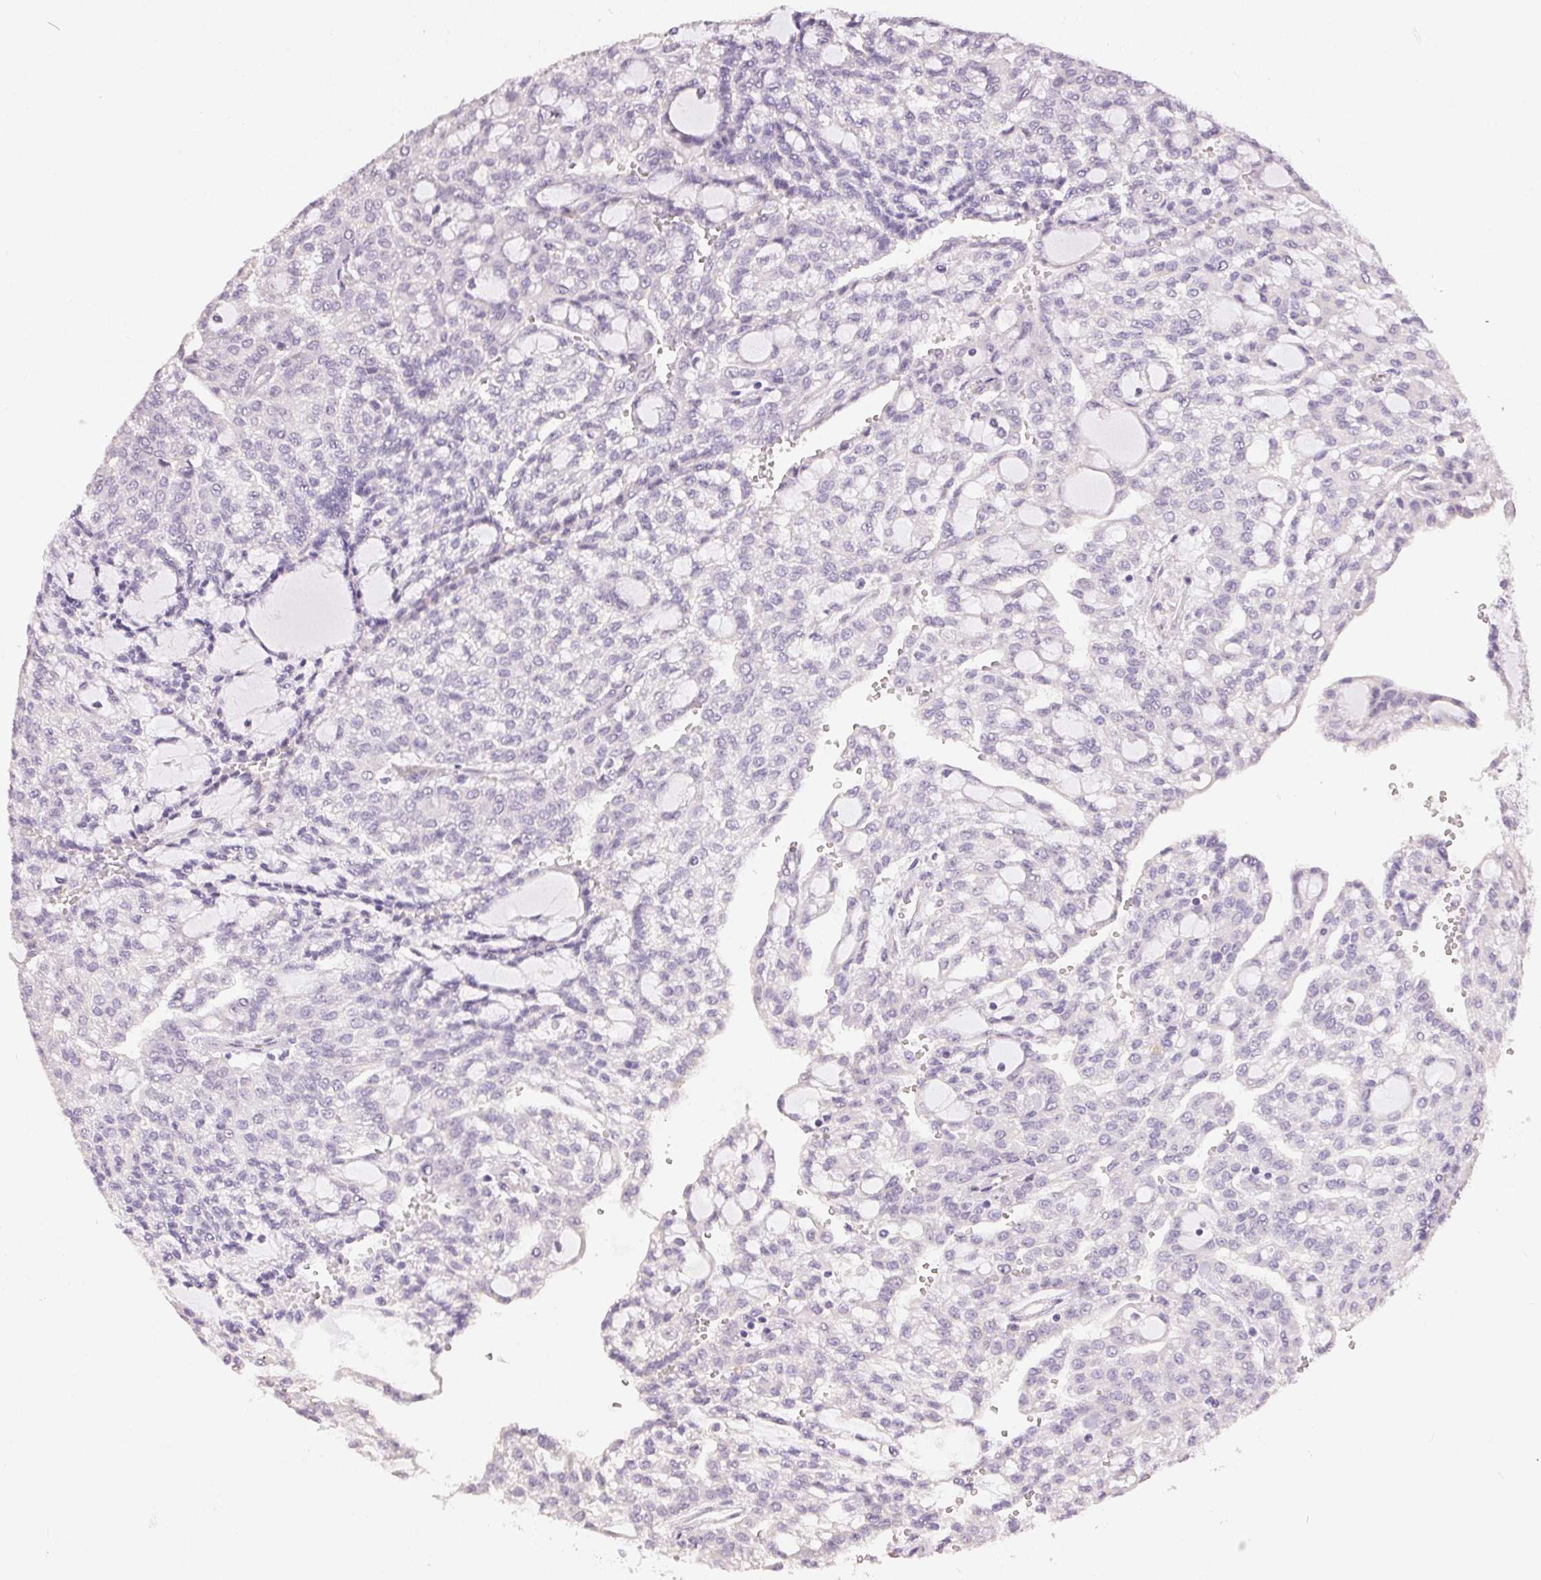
{"staining": {"intensity": "negative", "quantity": "none", "location": "none"}, "tissue": "renal cancer", "cell_type": "Tumor cells", "image_type": "cancer", "snomed": [{"axis": "morphology", "description": "Adenocarcinoma, NOS"}, {"axis": "topography", "description": "Kidney"}], "caption": "IHC photomicrograph of renal cancer stained for a protein (brown), which shows no expression in tumor cells.", "gene": "TMEM174", "patient": {"sex": "male", "age": 63}}